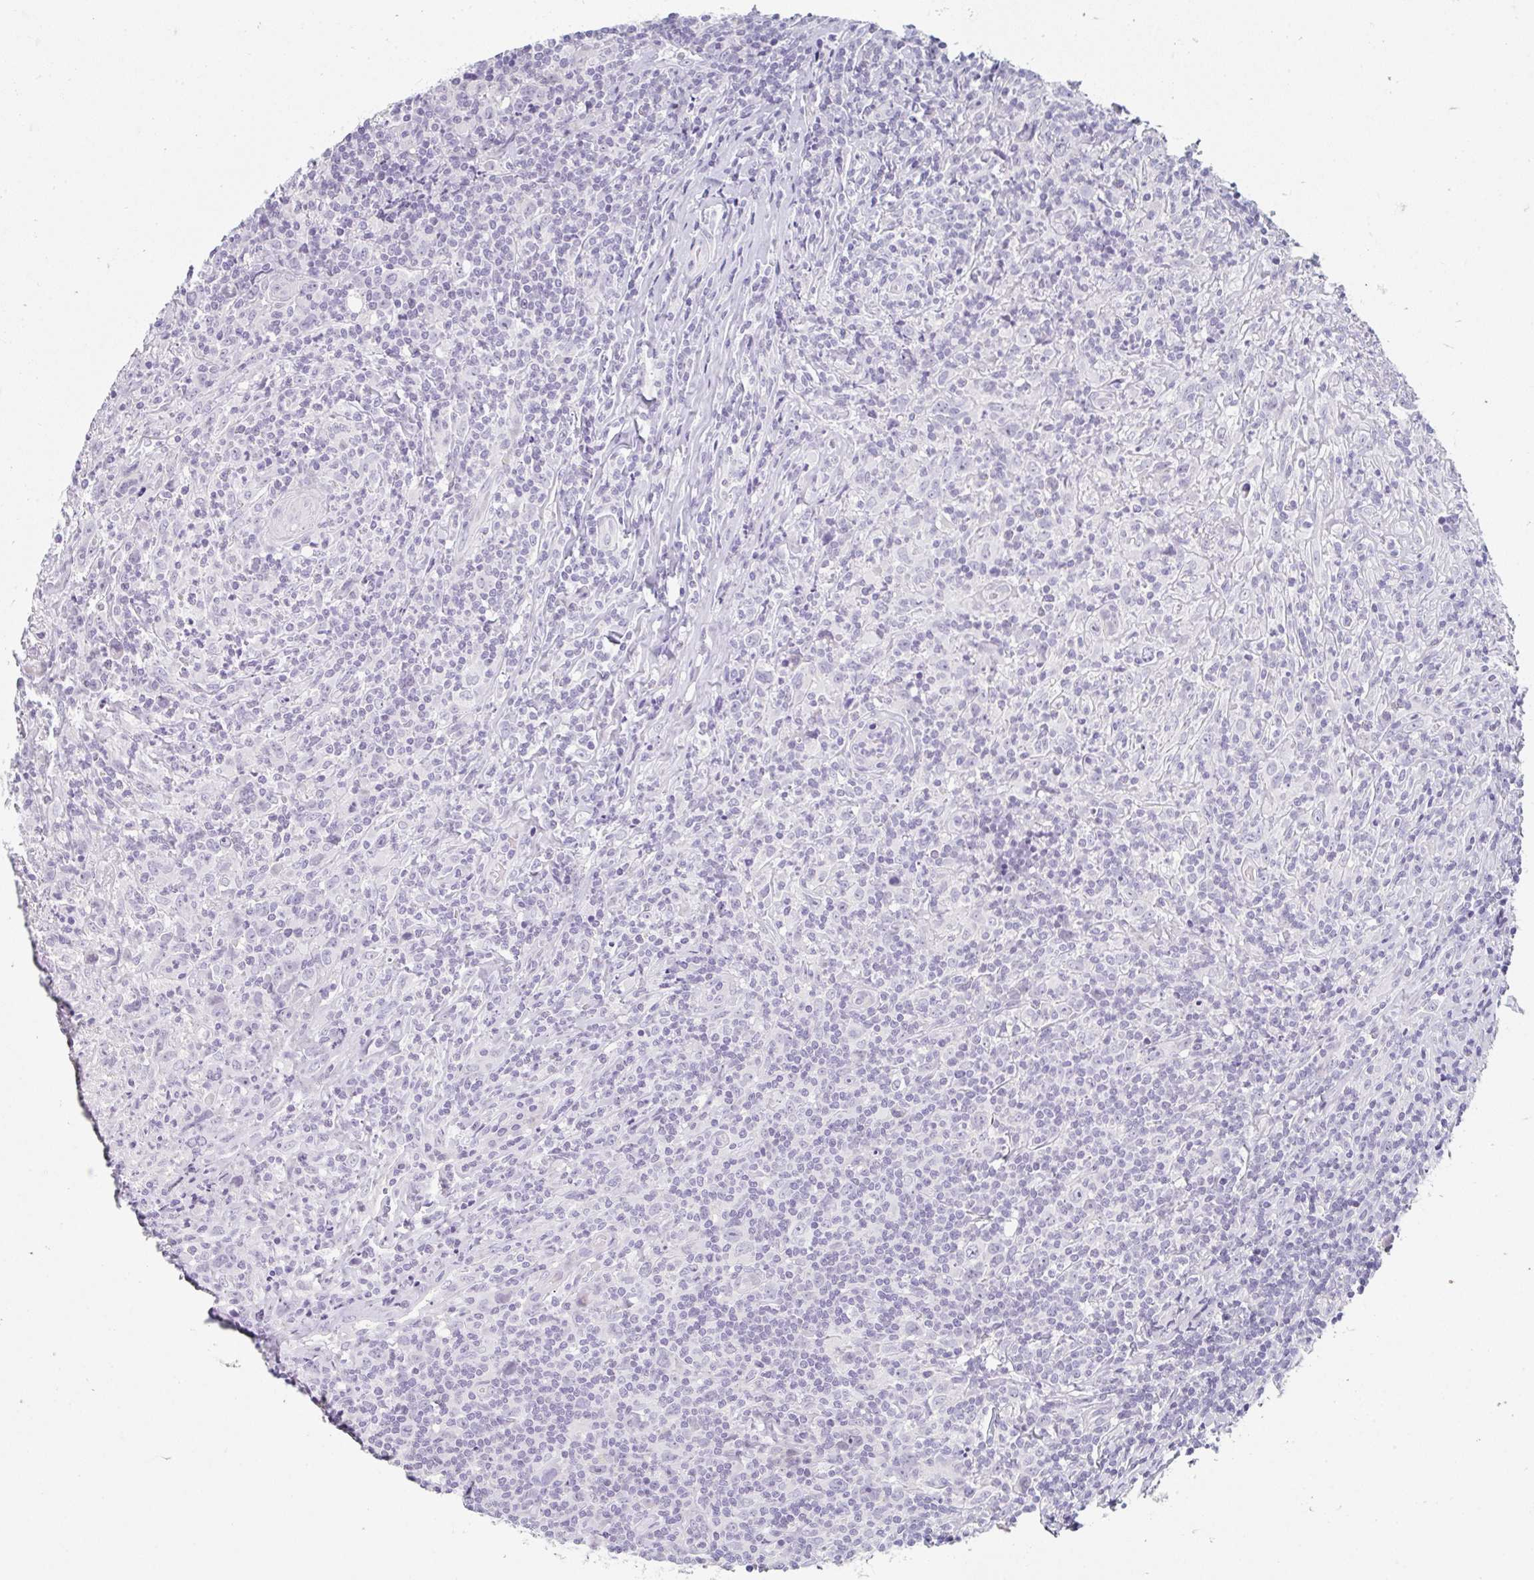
{"staining": {"intensity": "negative", "quantity": "none", "location": "none"}, "tissue": "lymphoma", "cell_type": "Tumor cells", "image_type": "cancer", "snomed": [{"axis": "morphology", "description": "Hodgkin's disease, NOS"}, {"axis": "topography", "description": "Lymph node"}], "caption": "Hodgkin's disease was stained to show a protein in brown. There is no significant expression in tumor cells. Brightfield microscopy of IHC stained with DAB (brown) and hematoxylin (blue), captured at high magnification.", "gene": "NEU2", "patient": {"sex": "female", "age": 18}}